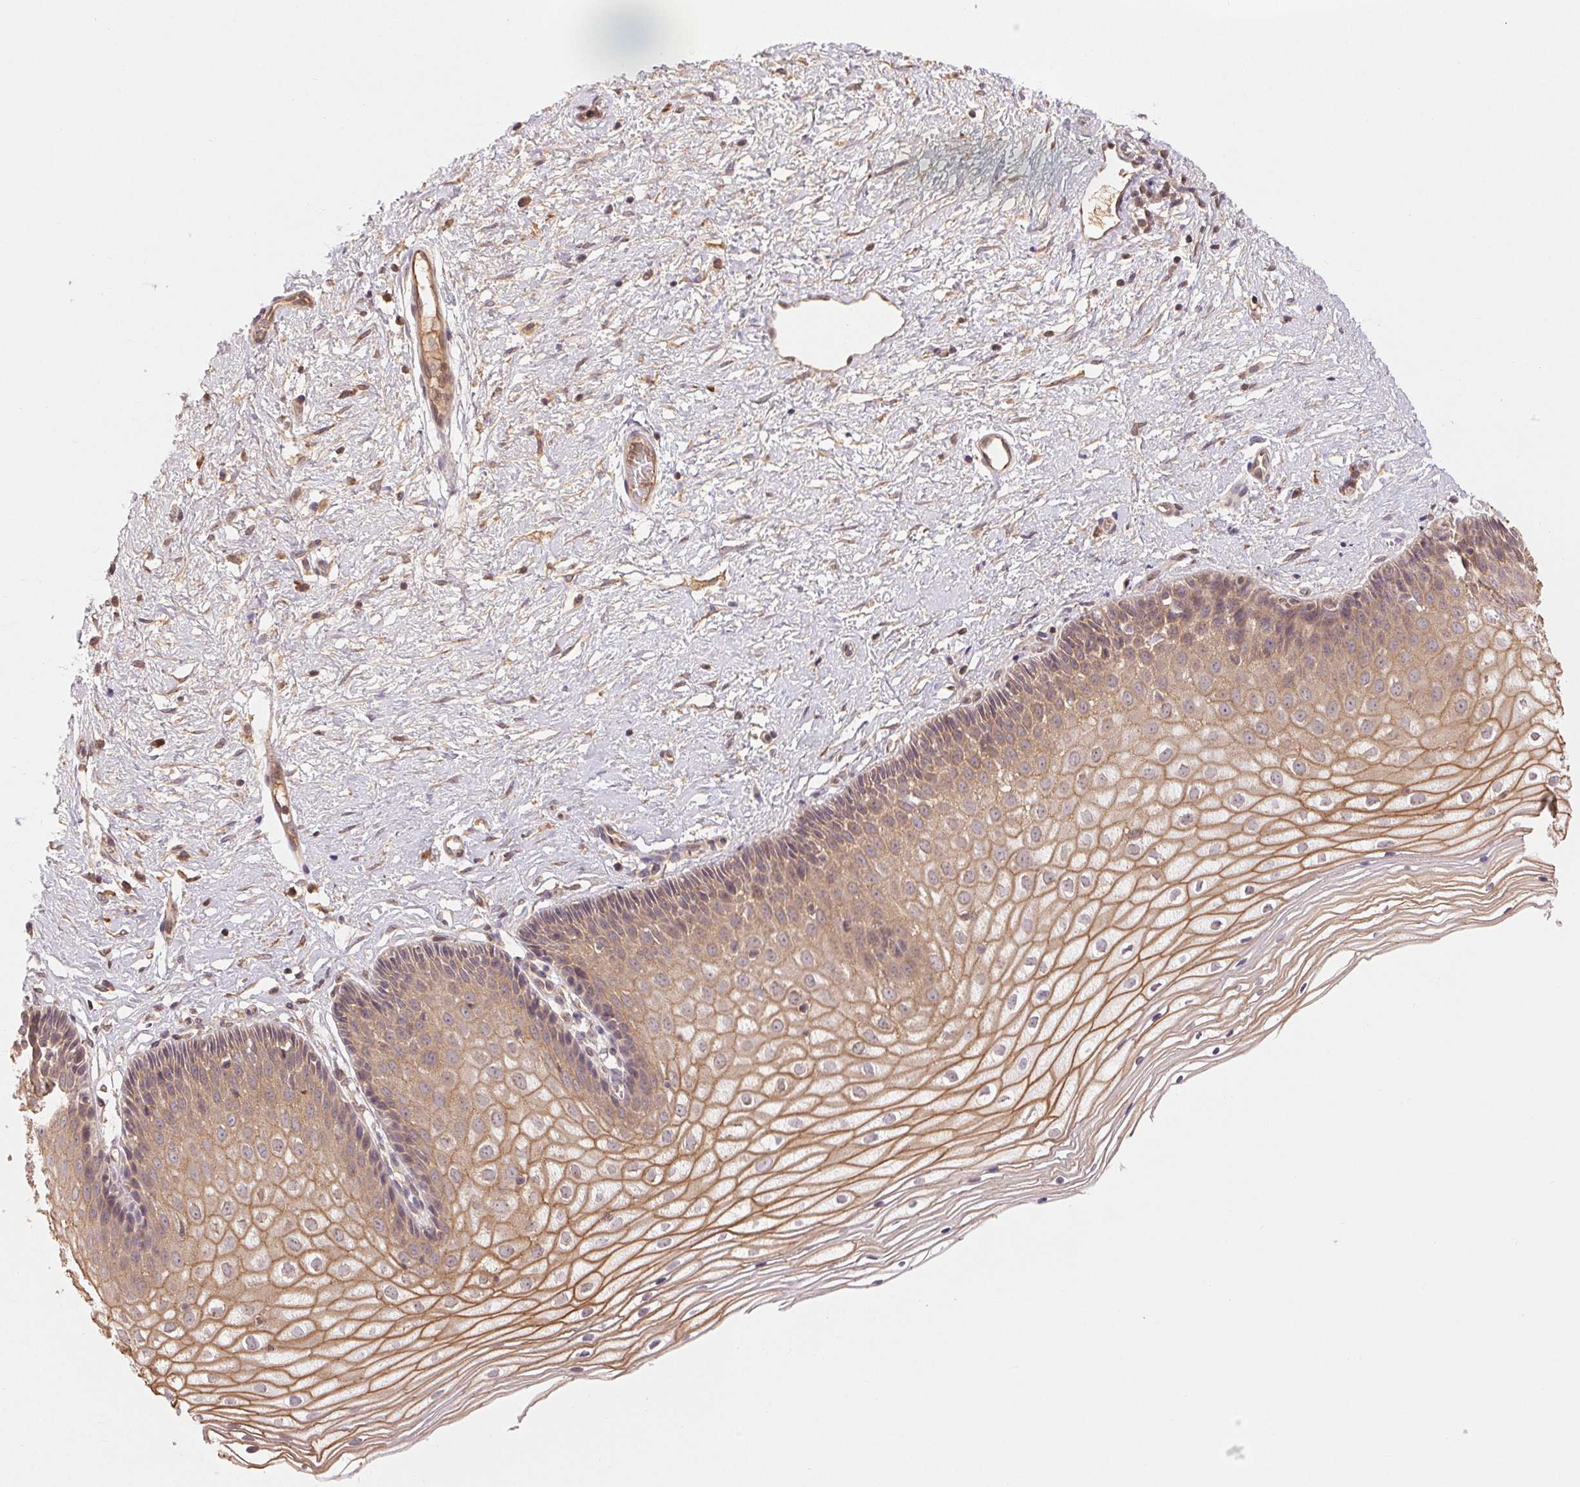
{"staining": {"intensity": "strong", "quantity": ">75%", "location": "cytoplasmic/membranous"}, "tissue": "cervix", "cell_type": "Glandular cells", "image_type": "normal", "snomed": [{"axis": "morphology", "description": "Normal tissue, NOS"}, {"axis": "topography", "description": "Cervix"}], "caption": "IHC image of normal cervix stained for a protein (brown), which shows high levels of strong cytoplasmic/membranous staining in approximately >75% of glandular cells.", "gene": "MAPKAPK2", "patient": {"sex": "female", "age": 36}}